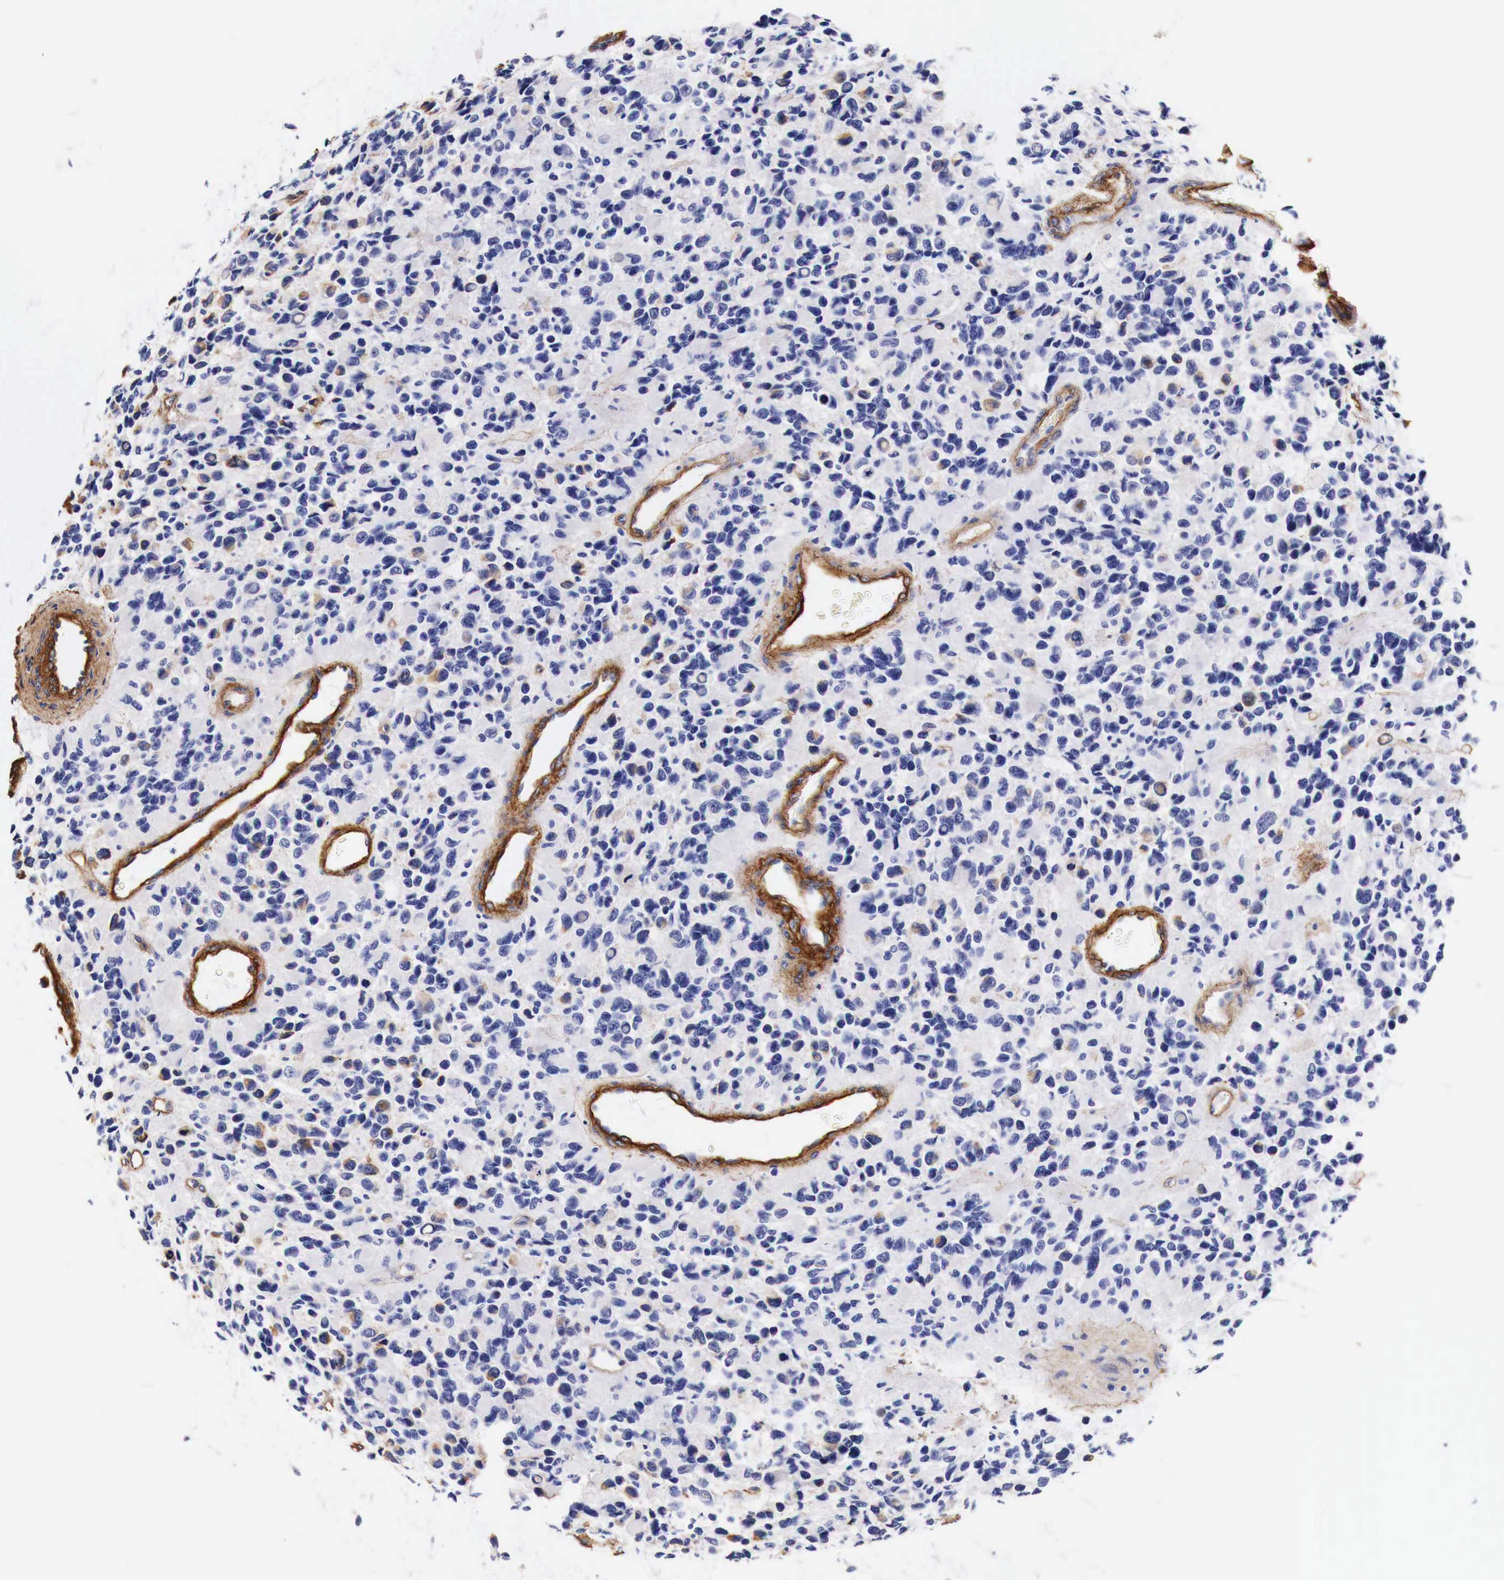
{"staining": {"intensity": "negative", "quantity": "none", "location": "none"}, "tissue": "glioma", "cell_type": "Tumor cells", "image_type": "cancer", "snomed": [{"axis": "morphology", "description": "Glioma, malignant, High grade"}, {"axis": "topography", "description": "Brain"}], "caption": "IHC of human glioma displays no positivity in tumor cells.", "gene": "LAMB2", "patient": {"sex": "male", "age": 77}}